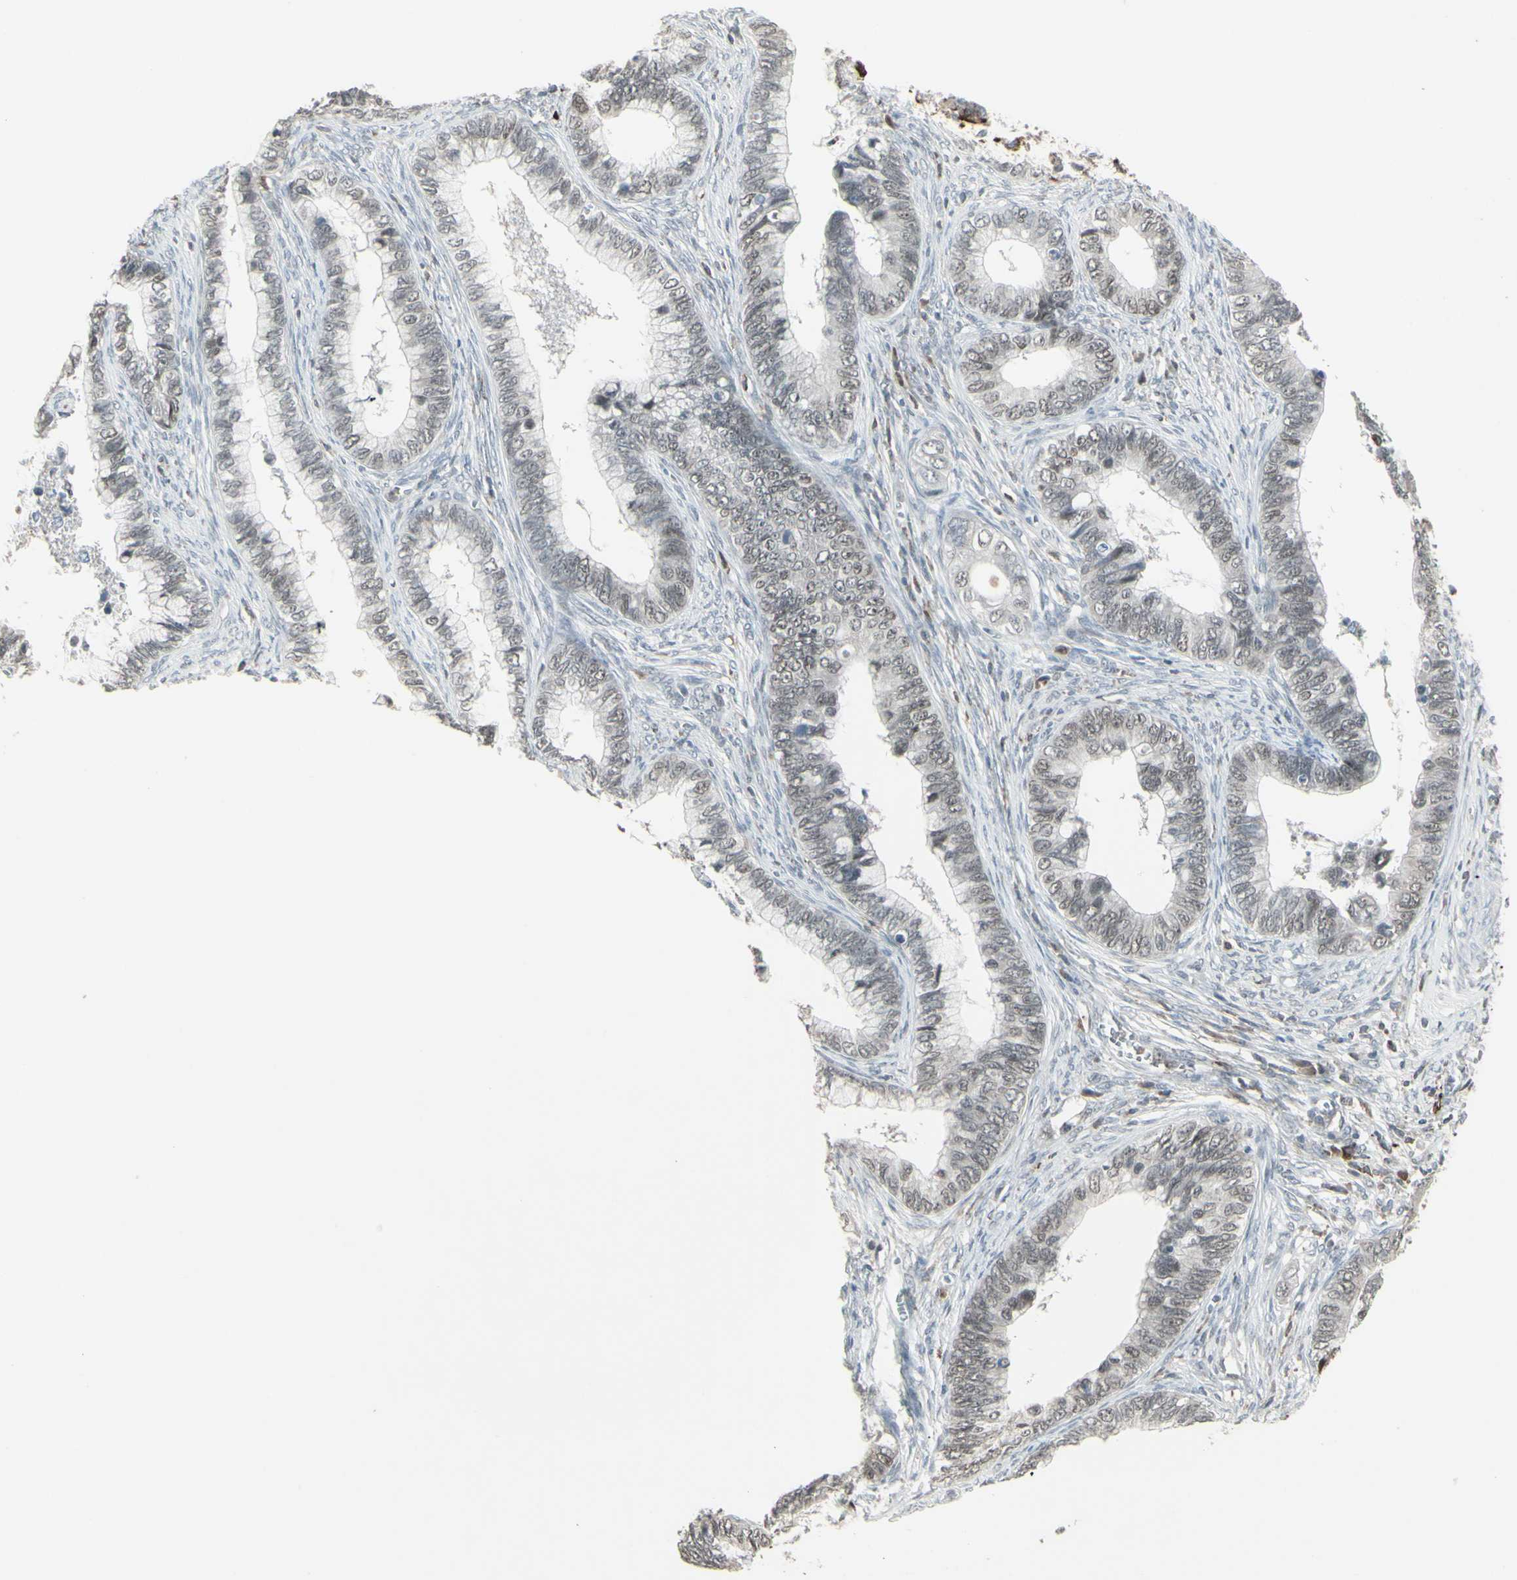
{"staining": {"intensity": "weak", "quantity": "<25%", "location": "nuclear"}, "tissue": "cervical cancer", "cell_type": "Tumor cells", "image_type": "cancer", "snomed": [{"axis": "morphology", "description": "Adenocarcinoma, NOS"}, {"axis": "topography", "description": "Cervix"}], "caption": "Immunohistochemistry micrograph of adenocarcinoma (cervical) stained for a protein (brown), which displays no expression in tumor cells. (DAB (3,3'-diaminobenzidine) IHC, high magnification).", "gene": "SAMSN1", "patient": {"sex": "female", "age": 44}}